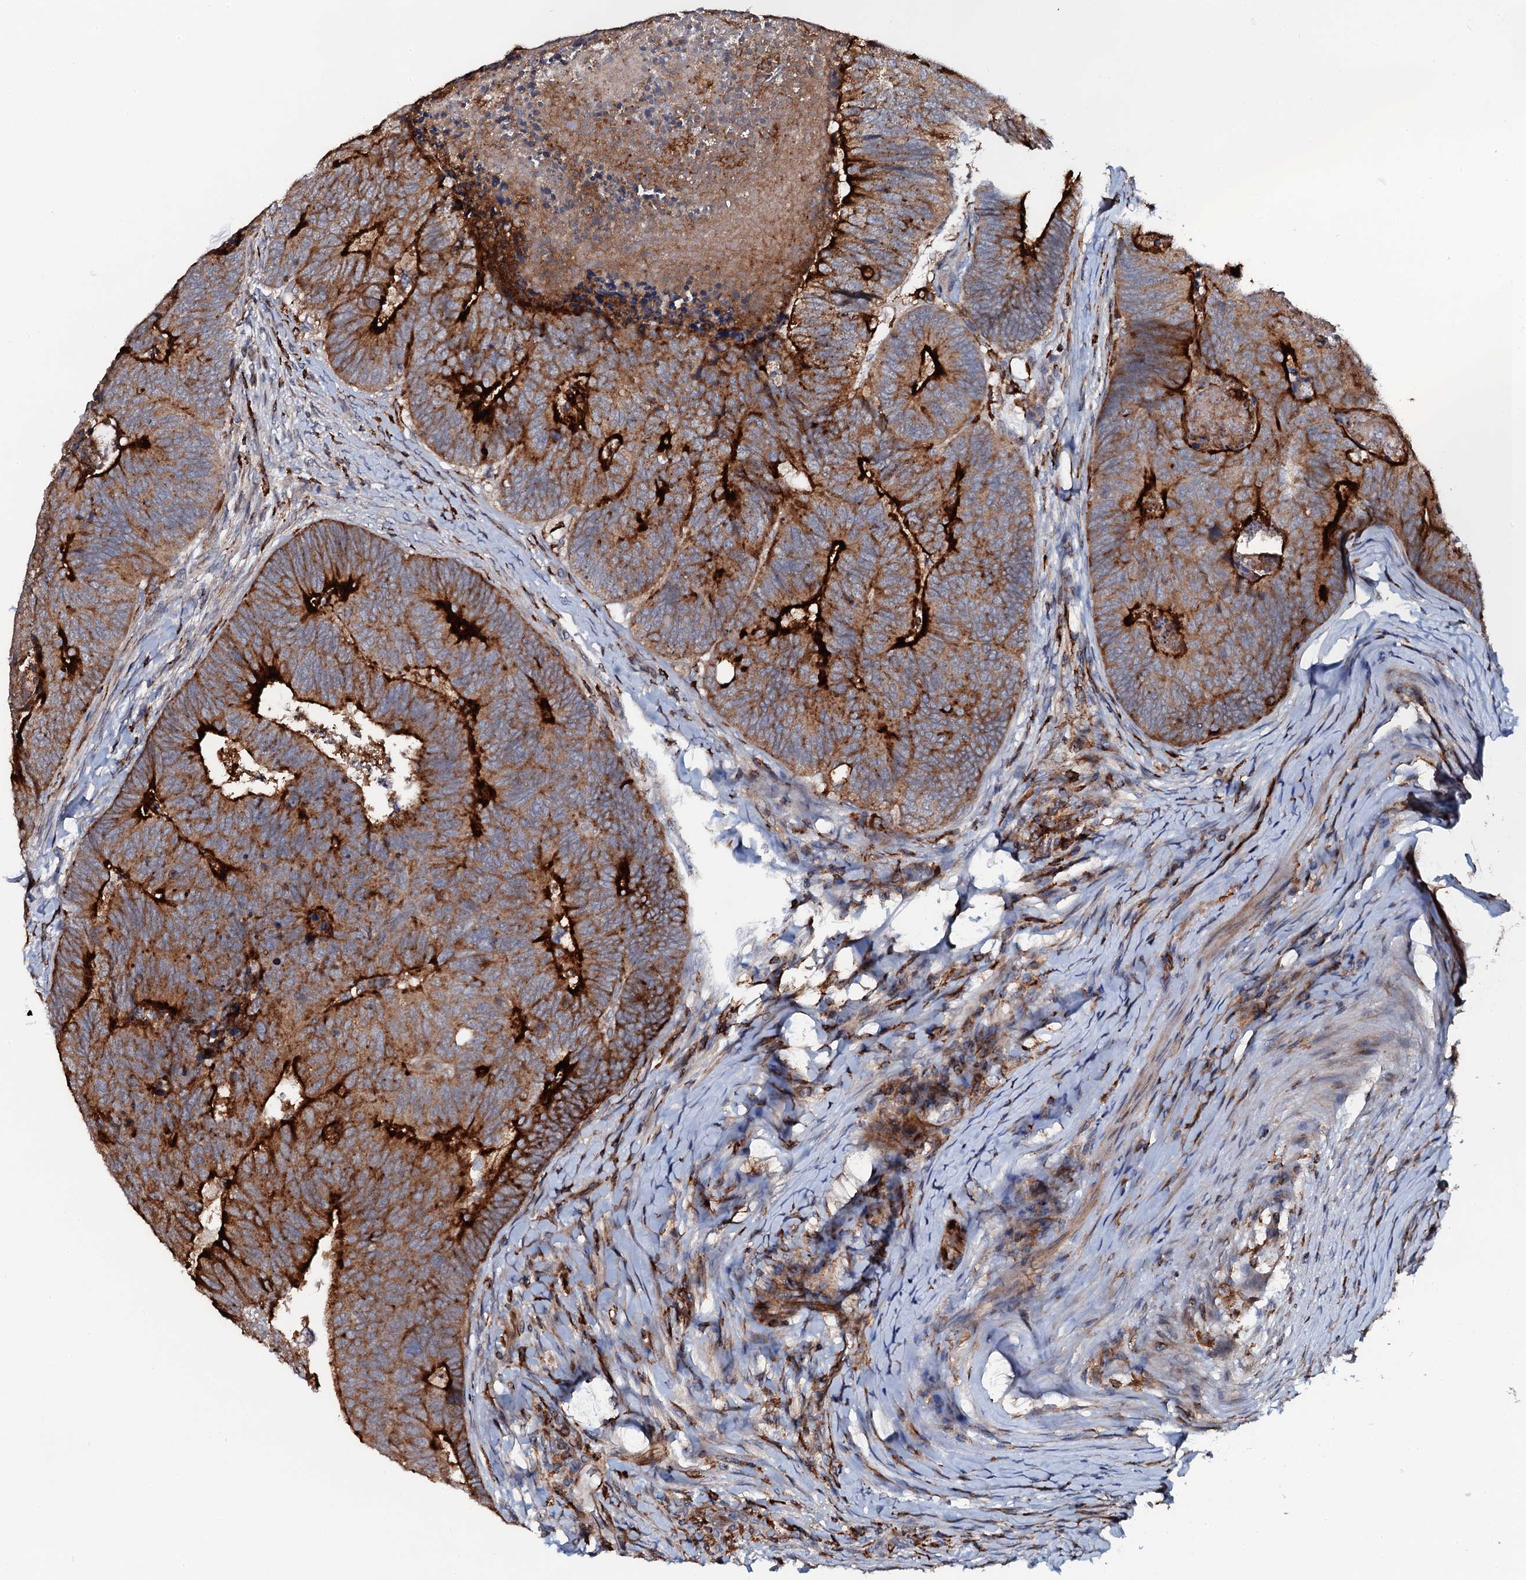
{"staining": {"intensity": "strong", "quantity": ">75%", "location": "cytoplasmic/membranous"}, "tissue": "colorectal cancer", "cell_type": "Tumor cells", "image_type": "cancer", "snomed": [{"axis": "morphology", "description": "Adenocarcinoma, NOS"}, {"axis": "topography", "description": "Colon"}], "caption": "Brown immunohistochemical staining in colorectal adenocarcinoma demonstrates strong cytoplasmic/membranous staining in about >75% of tumor cells. The protein is shown in brown color, while the nuclei are stained blue.", "gene": "VAMP8", "patient": {"sex": "female", "age": 67}}